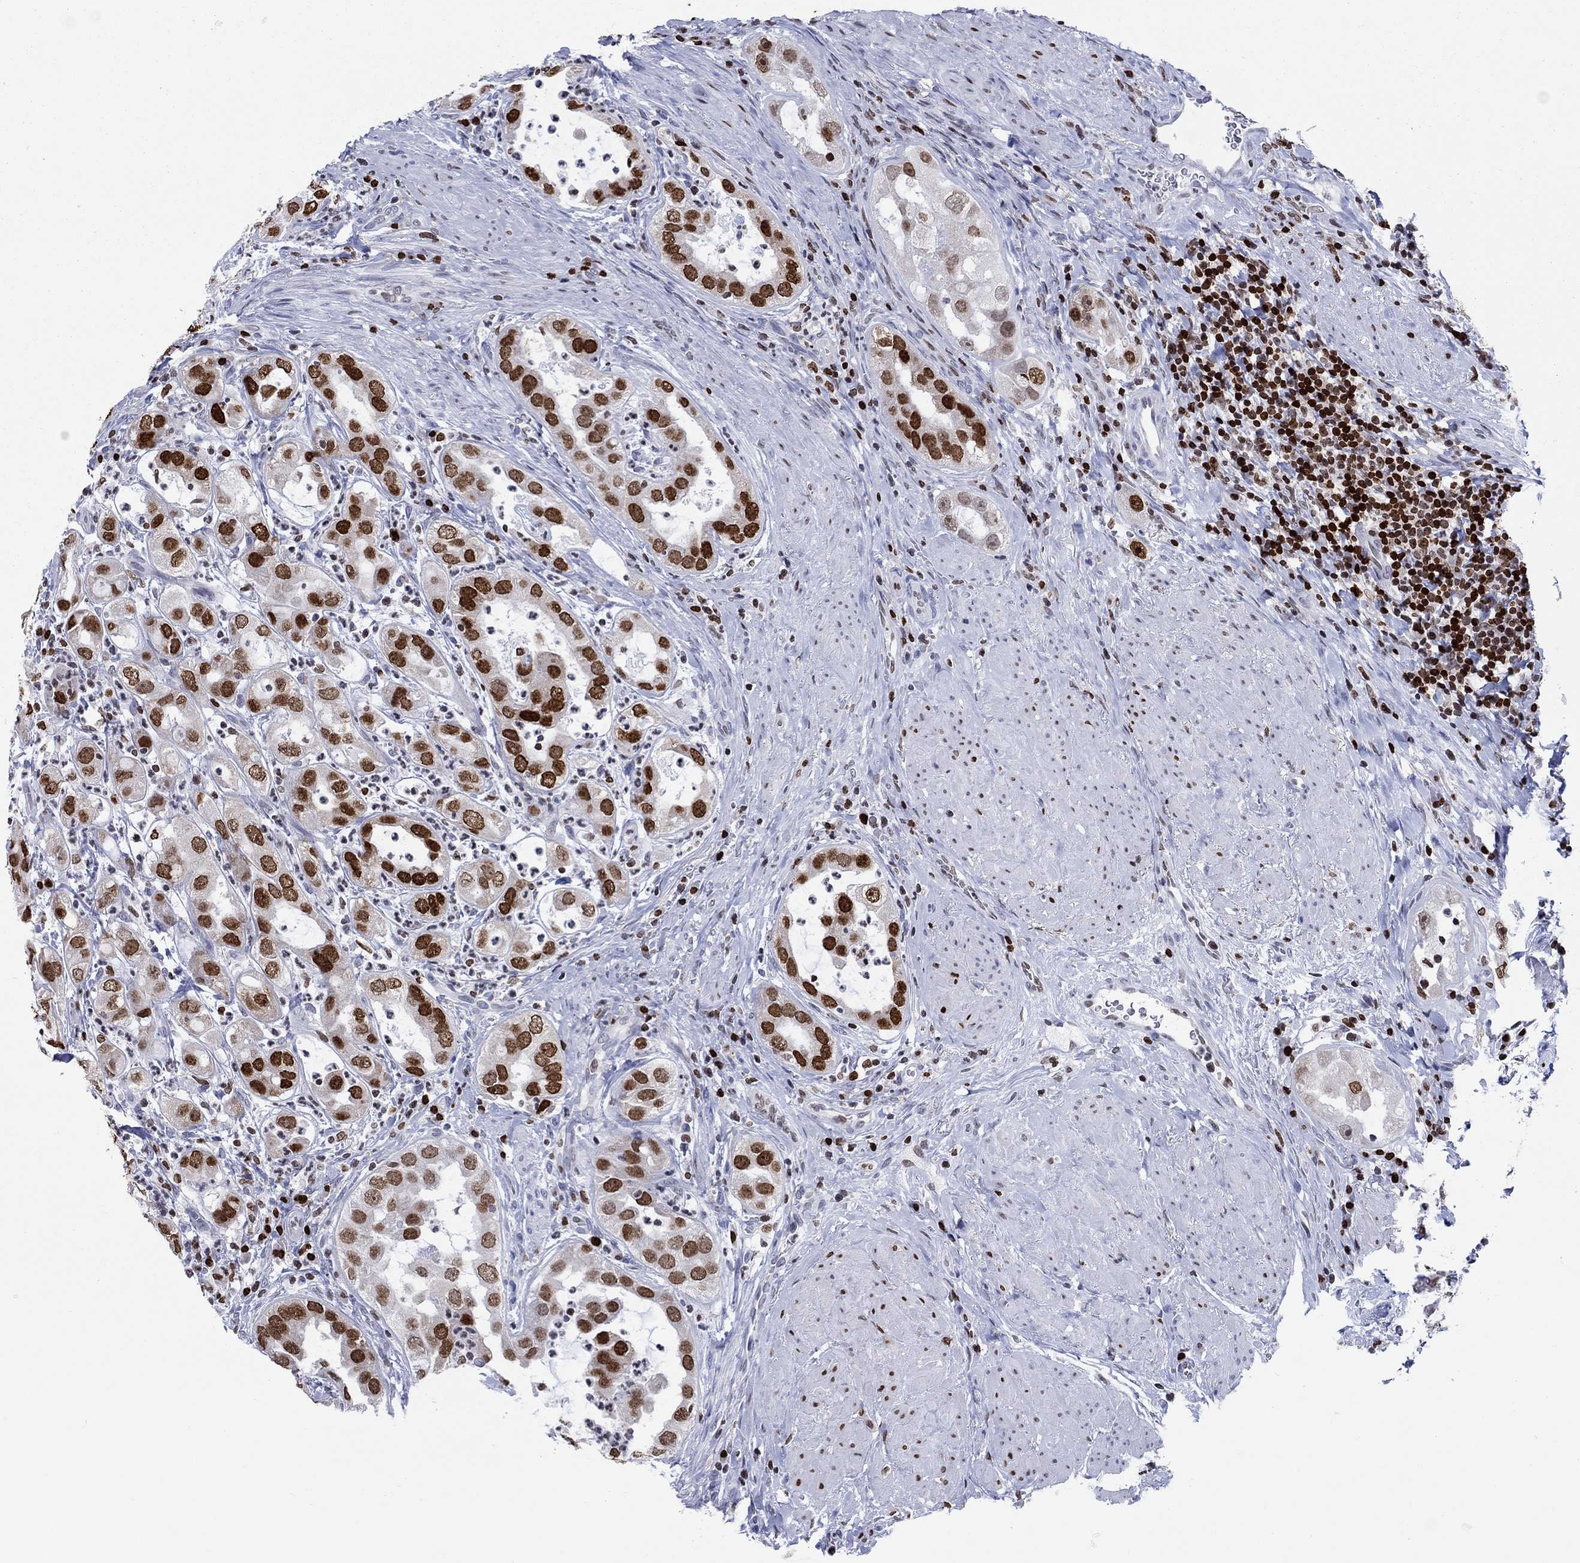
{"staining": {"intensity": "strong", "quantity": "25%-75%", "location": "nuclear"}, "tissue": "urothelial cancer", "cell_type": "Tumor cells", "image_type": "cancer", "snomed": [{"axis": "morphology", "description": "Urothelial carcinoma, High grade"}, {"axis": "topography", "description": "Urinary bladder"}], "caption": "A brown stain shows strong nuclear staining of a protein in human urothelial cancer tumor cells. The protein of interest is shown in brown color, while the nuclei are stained blue.", "gene": "HMGA1", "patient": {"sex": "female", "age": 41}}